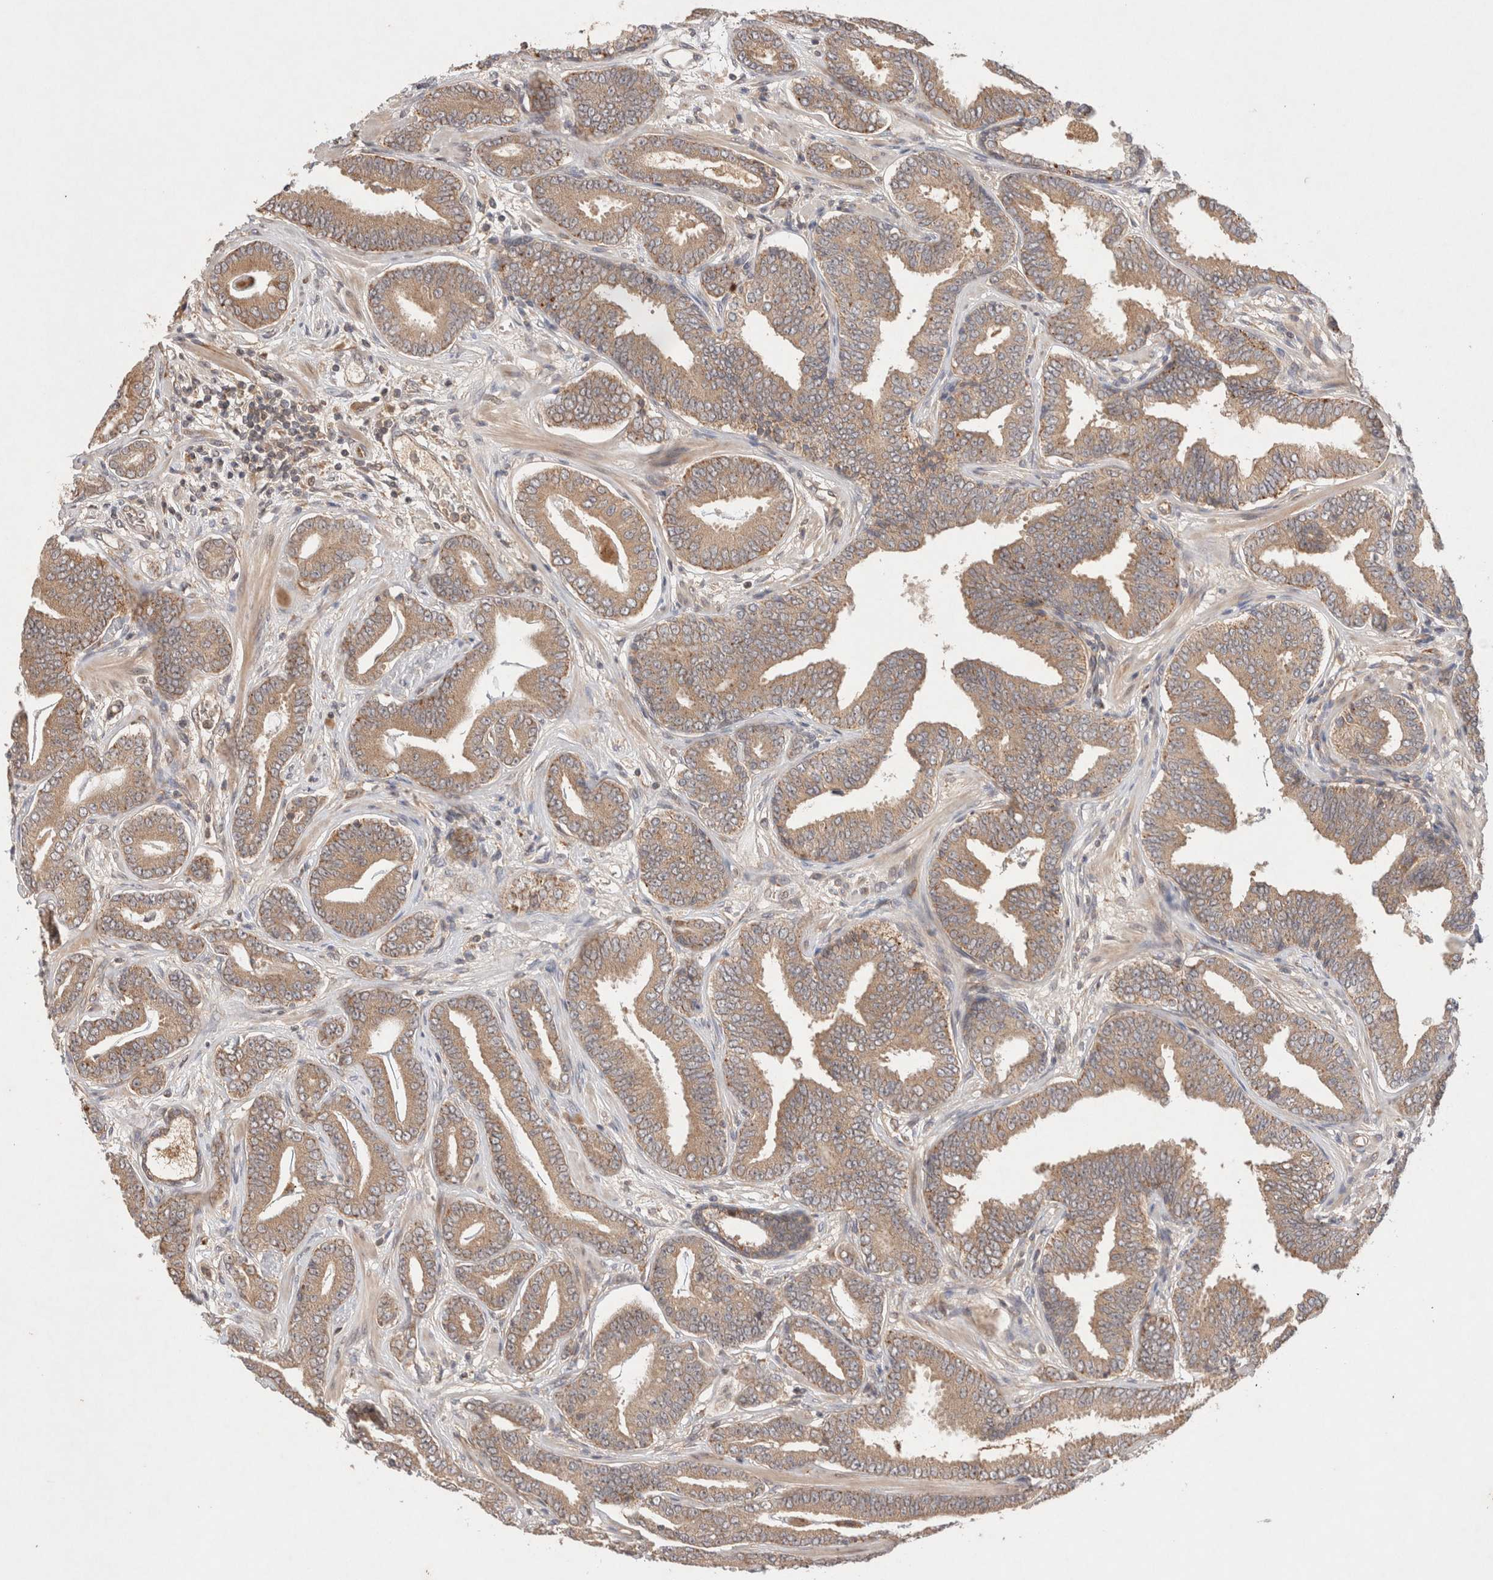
{"staining": {"intensity": "weak", "quantity": ">75%", "location": "cytoplasmic/membranous"}, "tissue": "prostate cancer", "cell_type": "Tumor cells", "image_type": "cancer", "snomed": [{"axis": "morphology", "description": "Adenocarcinoma, Low grade"}, {"axis": "topography", "description": "Prostate"}], "caption": "Tumor cells show low levels of weak cytoplasmic/membranous positivity in approximately >75% of cells in prostate low-grade adenocarcinoma.", "gene": "KLHL20", "patient": {"sex": "male", "age": 62}}